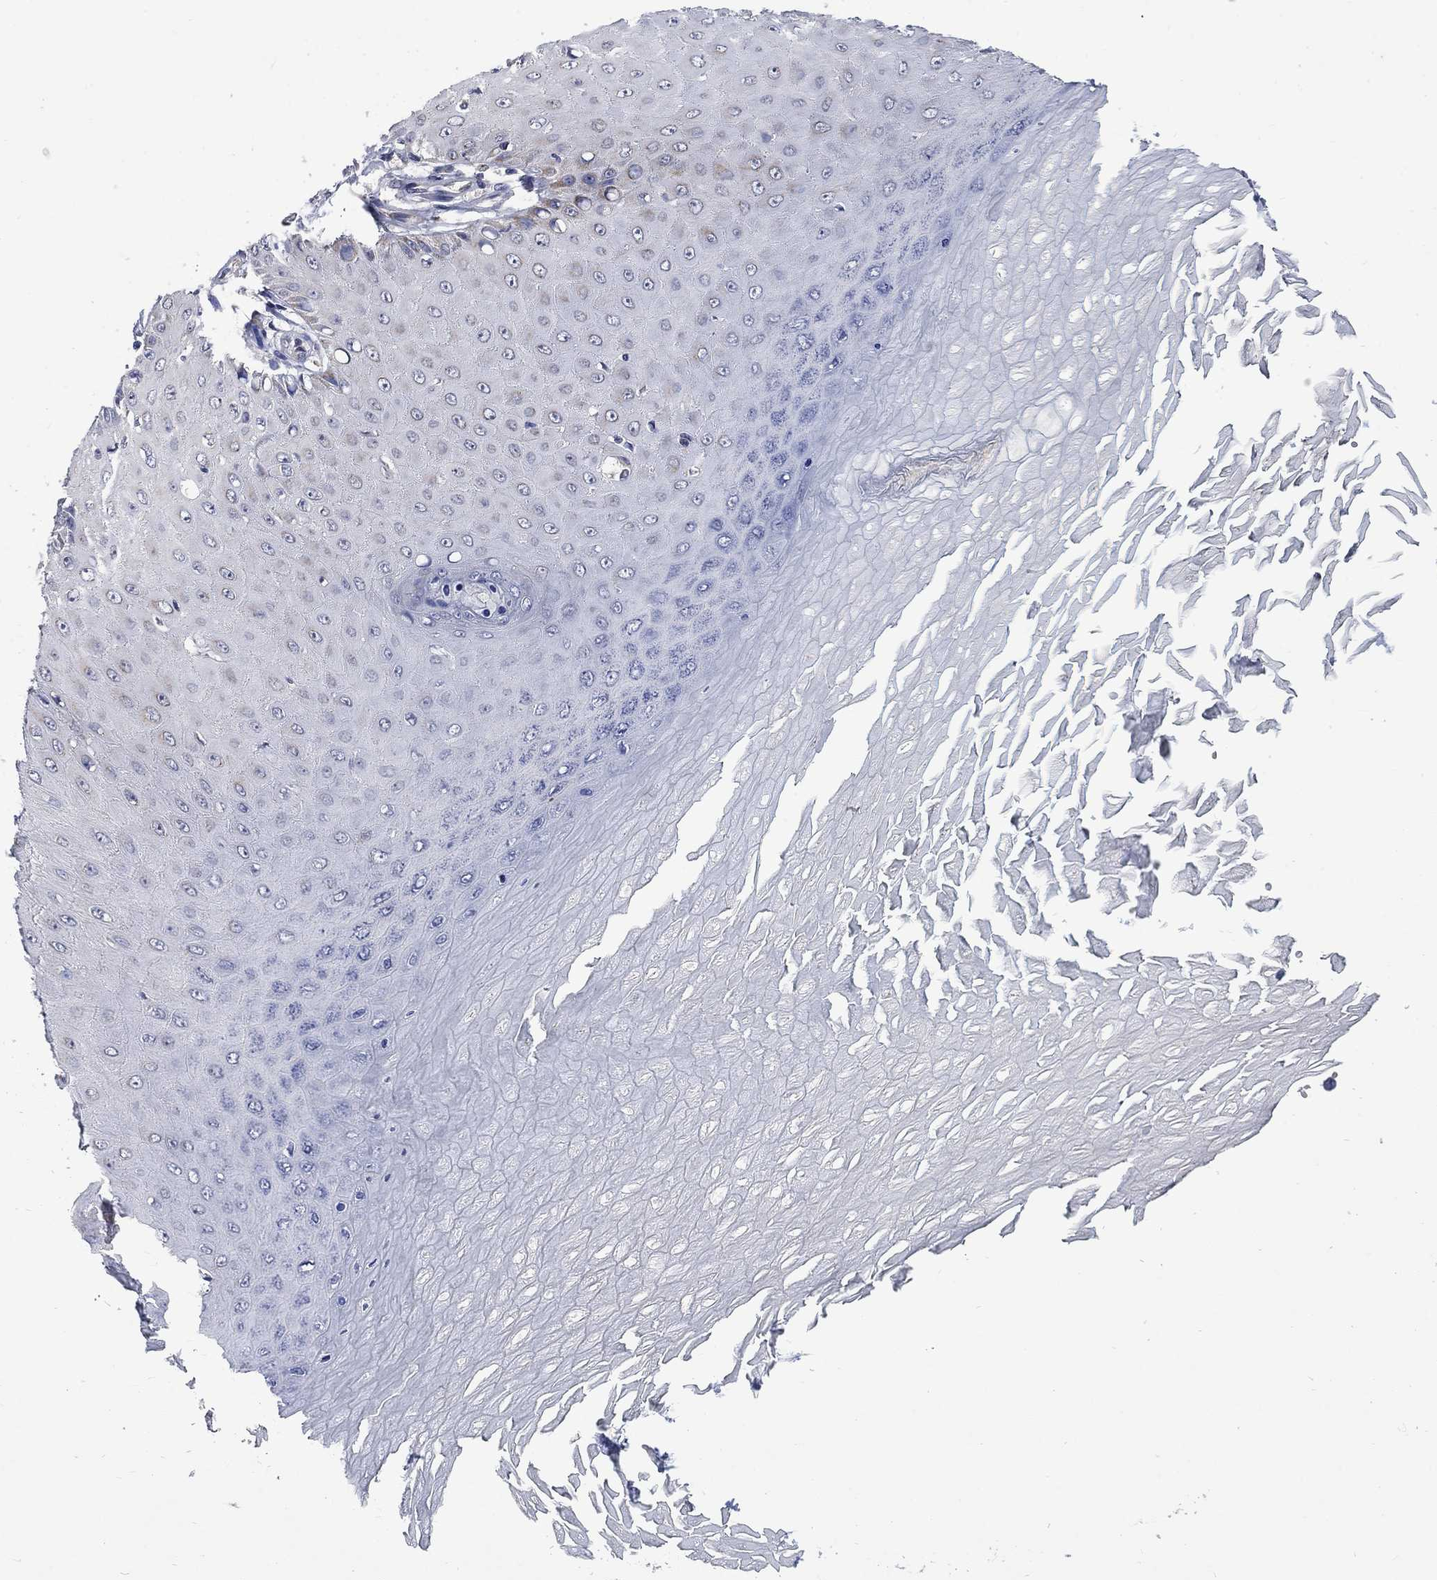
{"staining": {"intensity": "weak", "quantity": "<25%", "location": "cytoplasmic/membranous"}, "tissue": "skin cancer", "cell_type": "Tumor cells", "image_type": "cancer", "snomed": [{"axis": "morphology", "description": "Inflammation, NOS"}, {"axis": "morphology", "description": "Squamous cell carcinoma, NOS"}, {"axis": "topography", "description": "Skin"}], "caption": "Human skin cancer (squamous cell carcinoma) stained for a protein using immunohistochemistry reveals no positivity in tumor cells.", "gene": "HSPA12A", "patient": {"sex": "male", "age": 70}}